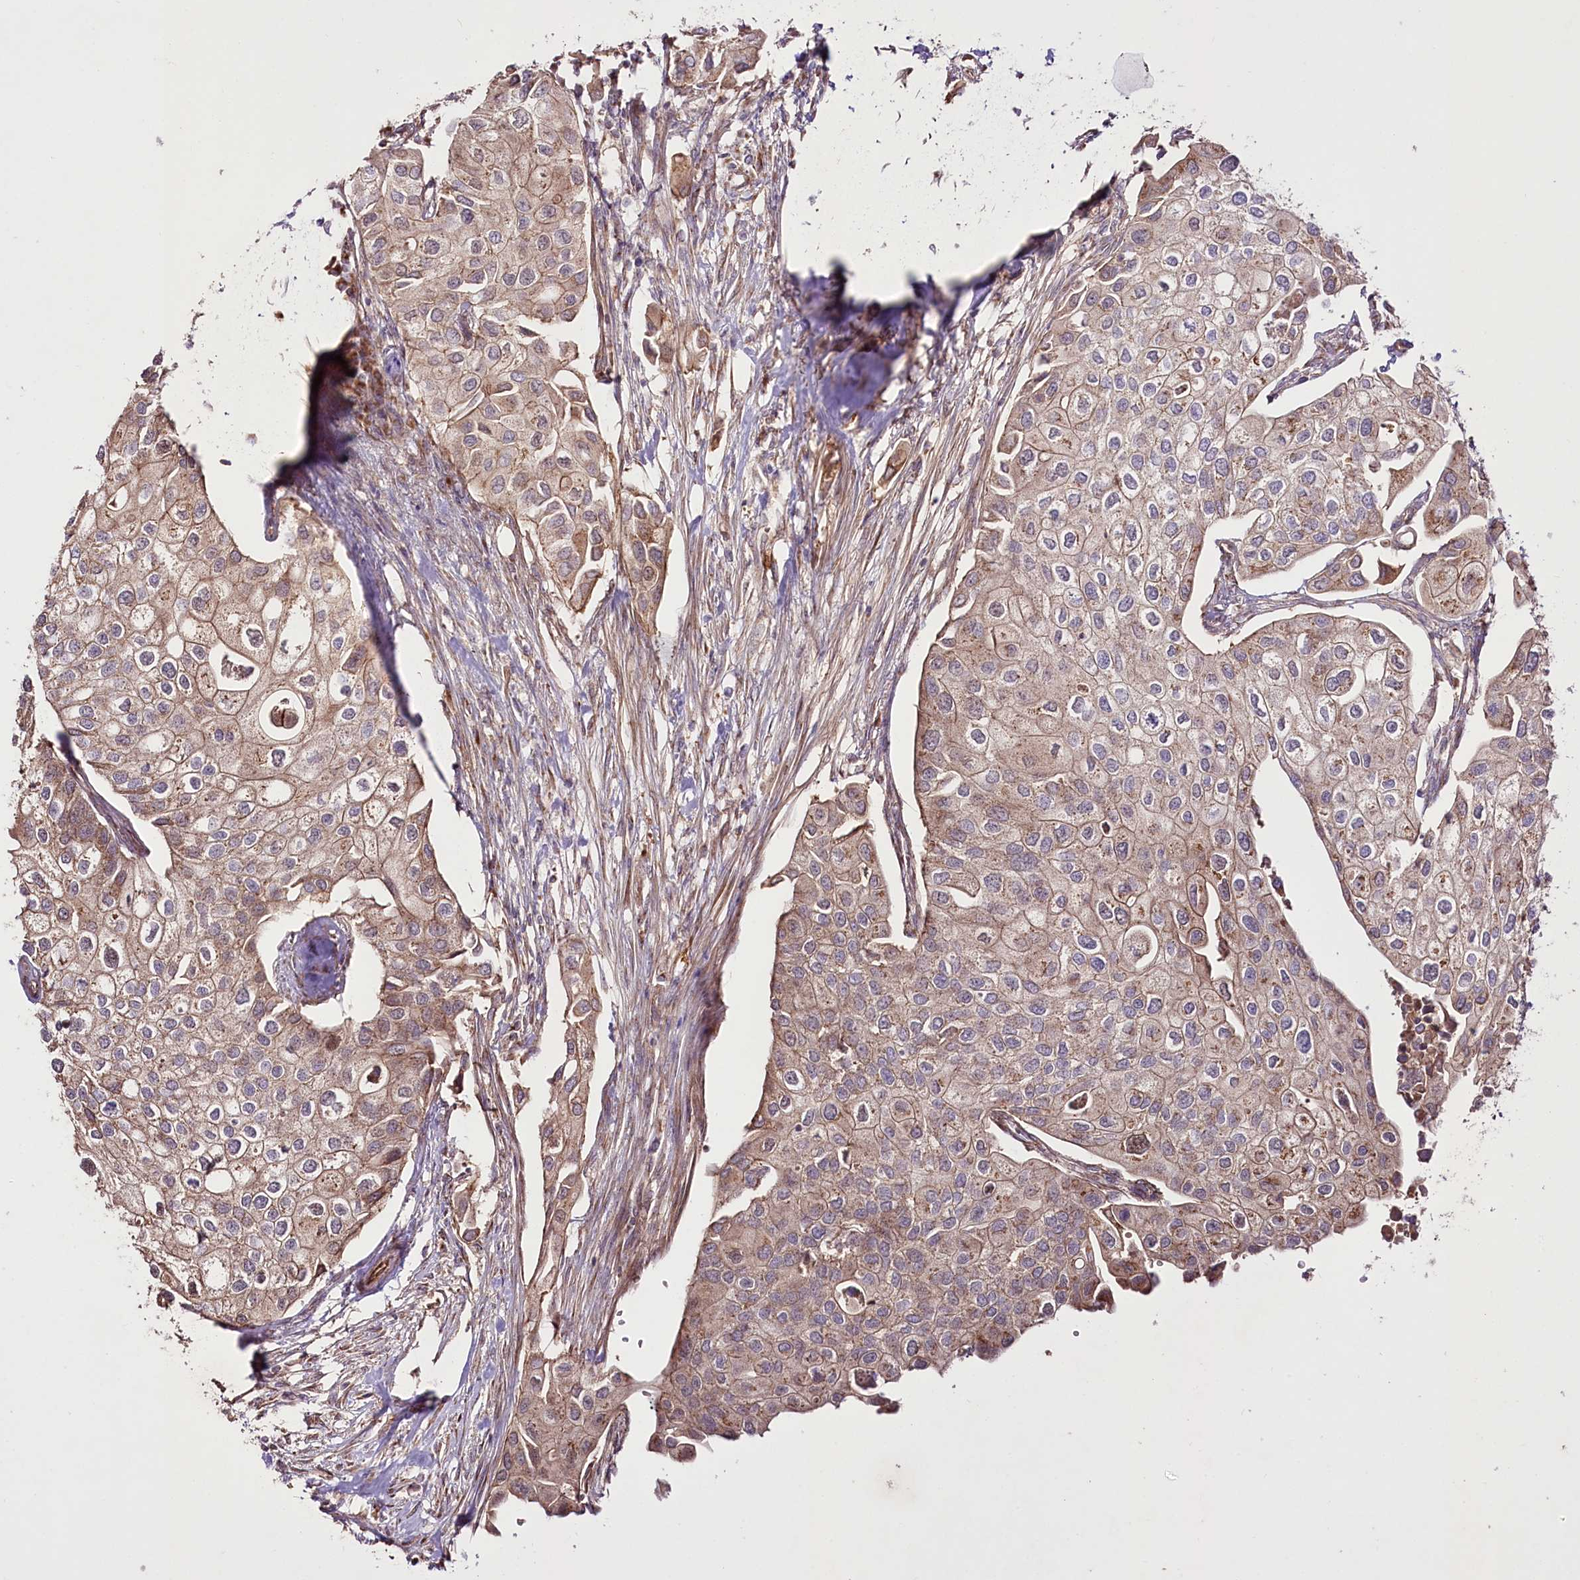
{"staining": {"intensity": "moderate", "quantity": ">75%", "location": "cytoplasmic/membranous"}, "tissue": "urothelial cancer", "cell_type": "Tumor cells", "image_type": "cancer", "snomed": [{"axis": "morphology", "description": "Urothelial carcinoma, High grade"}, {"axis": "topography", "description": "Urinary bladder"}], "caption": "Approximately >75% of tumor cells in human urothelial cancer exhibit moderate cytoplasmic/membranous protein expression as visualized by brown immunohistochemical staining.", "gene": "REXO2", "patient": {"sex": "male", "age": 64}}